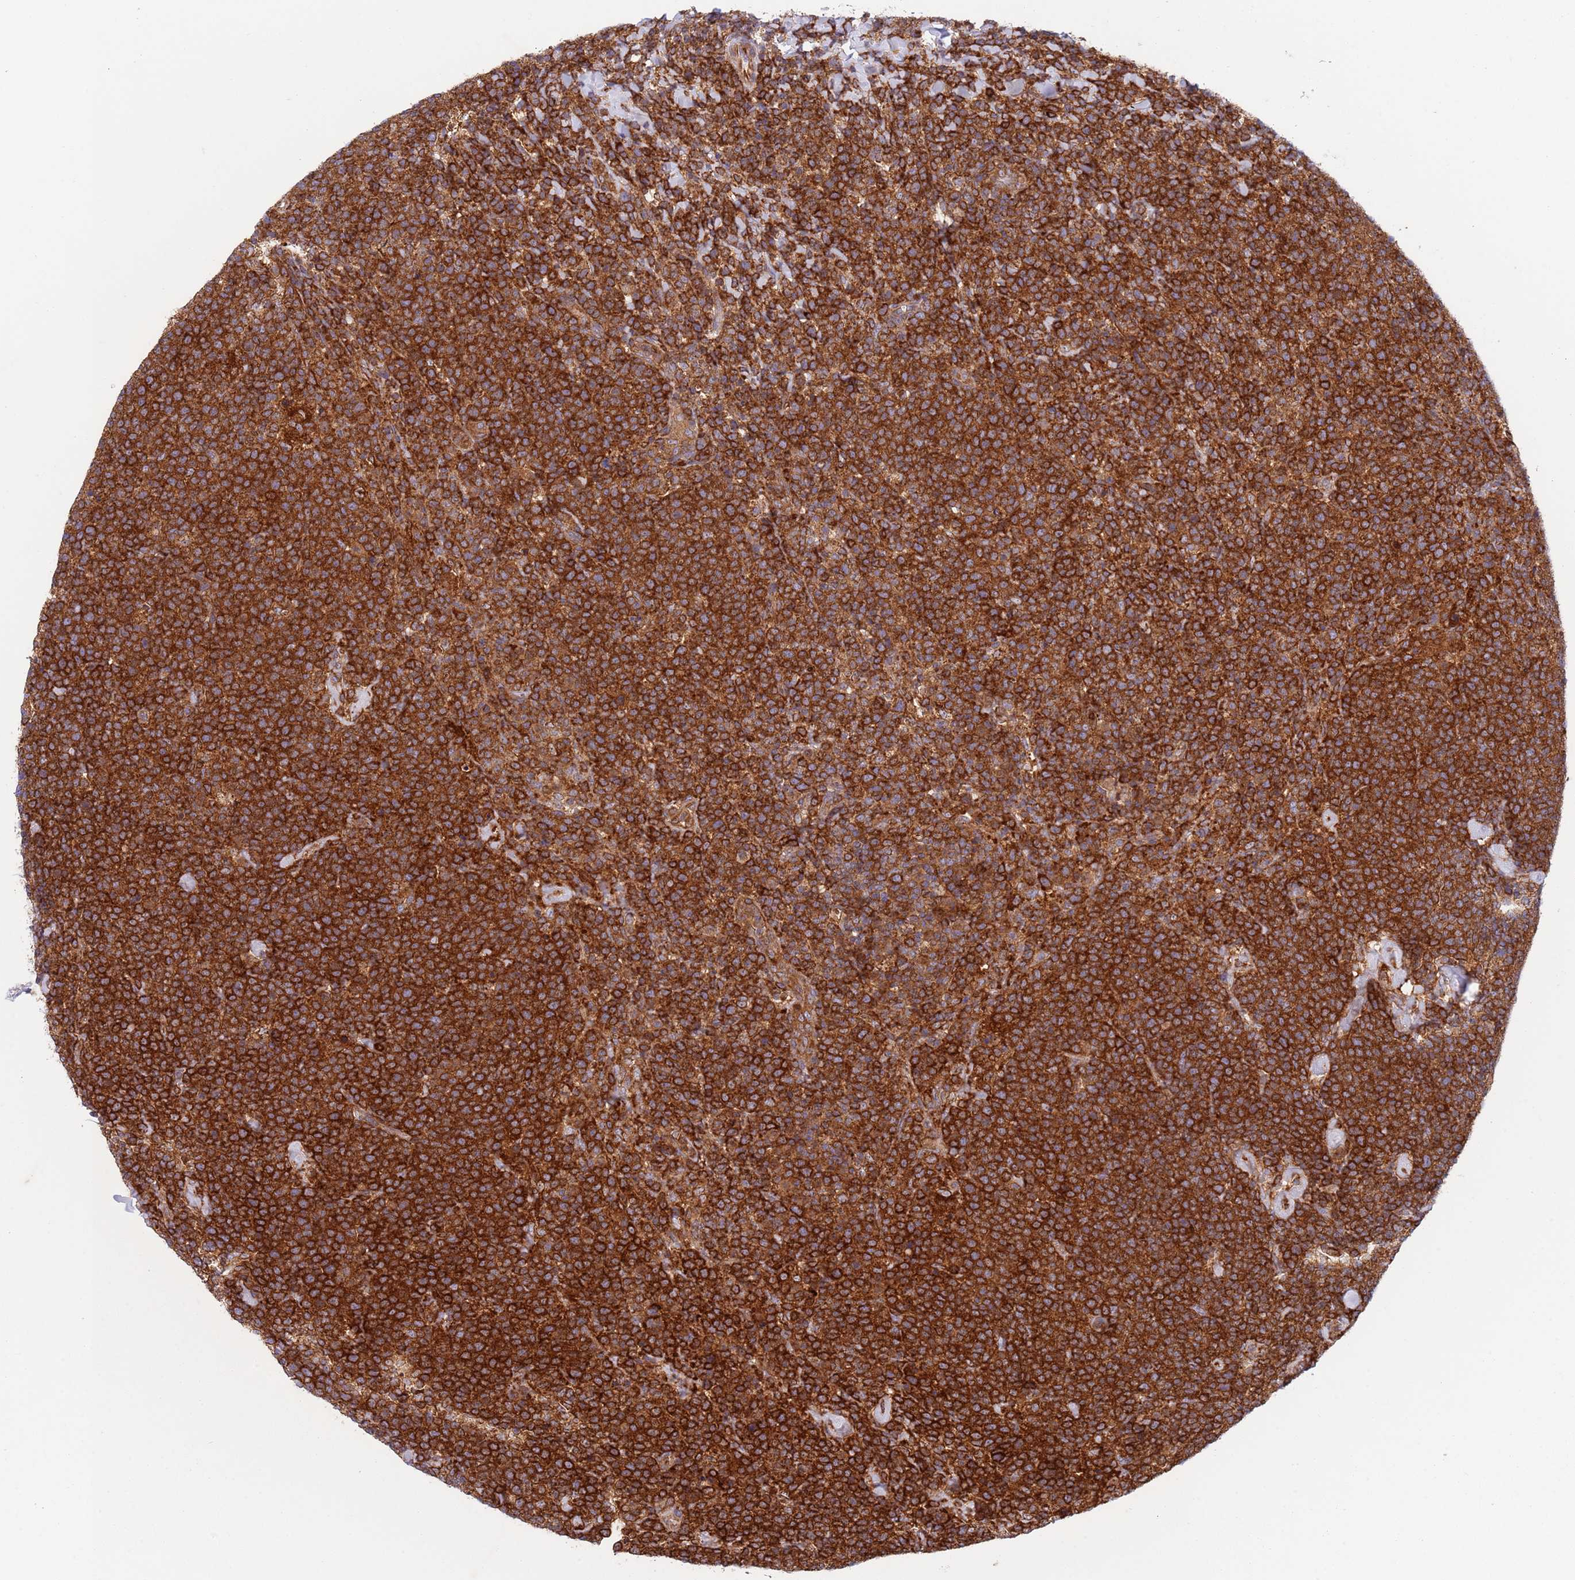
{"staining": {"intensity": "strong", "quantity": ">75%", "location": "cytoplasmic/membranous"}, "tissue": "lymphoma", "cell_type": "Tumor cells", "image_type": "cancer", "snomed": [{"axis": "morphology", "description": "Malignant lymphoma, non-Hodgkin's type, High grade"}, {"axis": "topography", "description": "Lymph node"}], "caption": "This photomicrograph demonstrates lymphoma stained with immunohistochemistry (IHC) to label a protein in brown. The cytoplasmic/membranous of tumor cells show strong positivity for the protein. Nuclei are counter-stained blue.", "gene": "ZMYM5", "patient": {"sex": "male", "age": 61}}